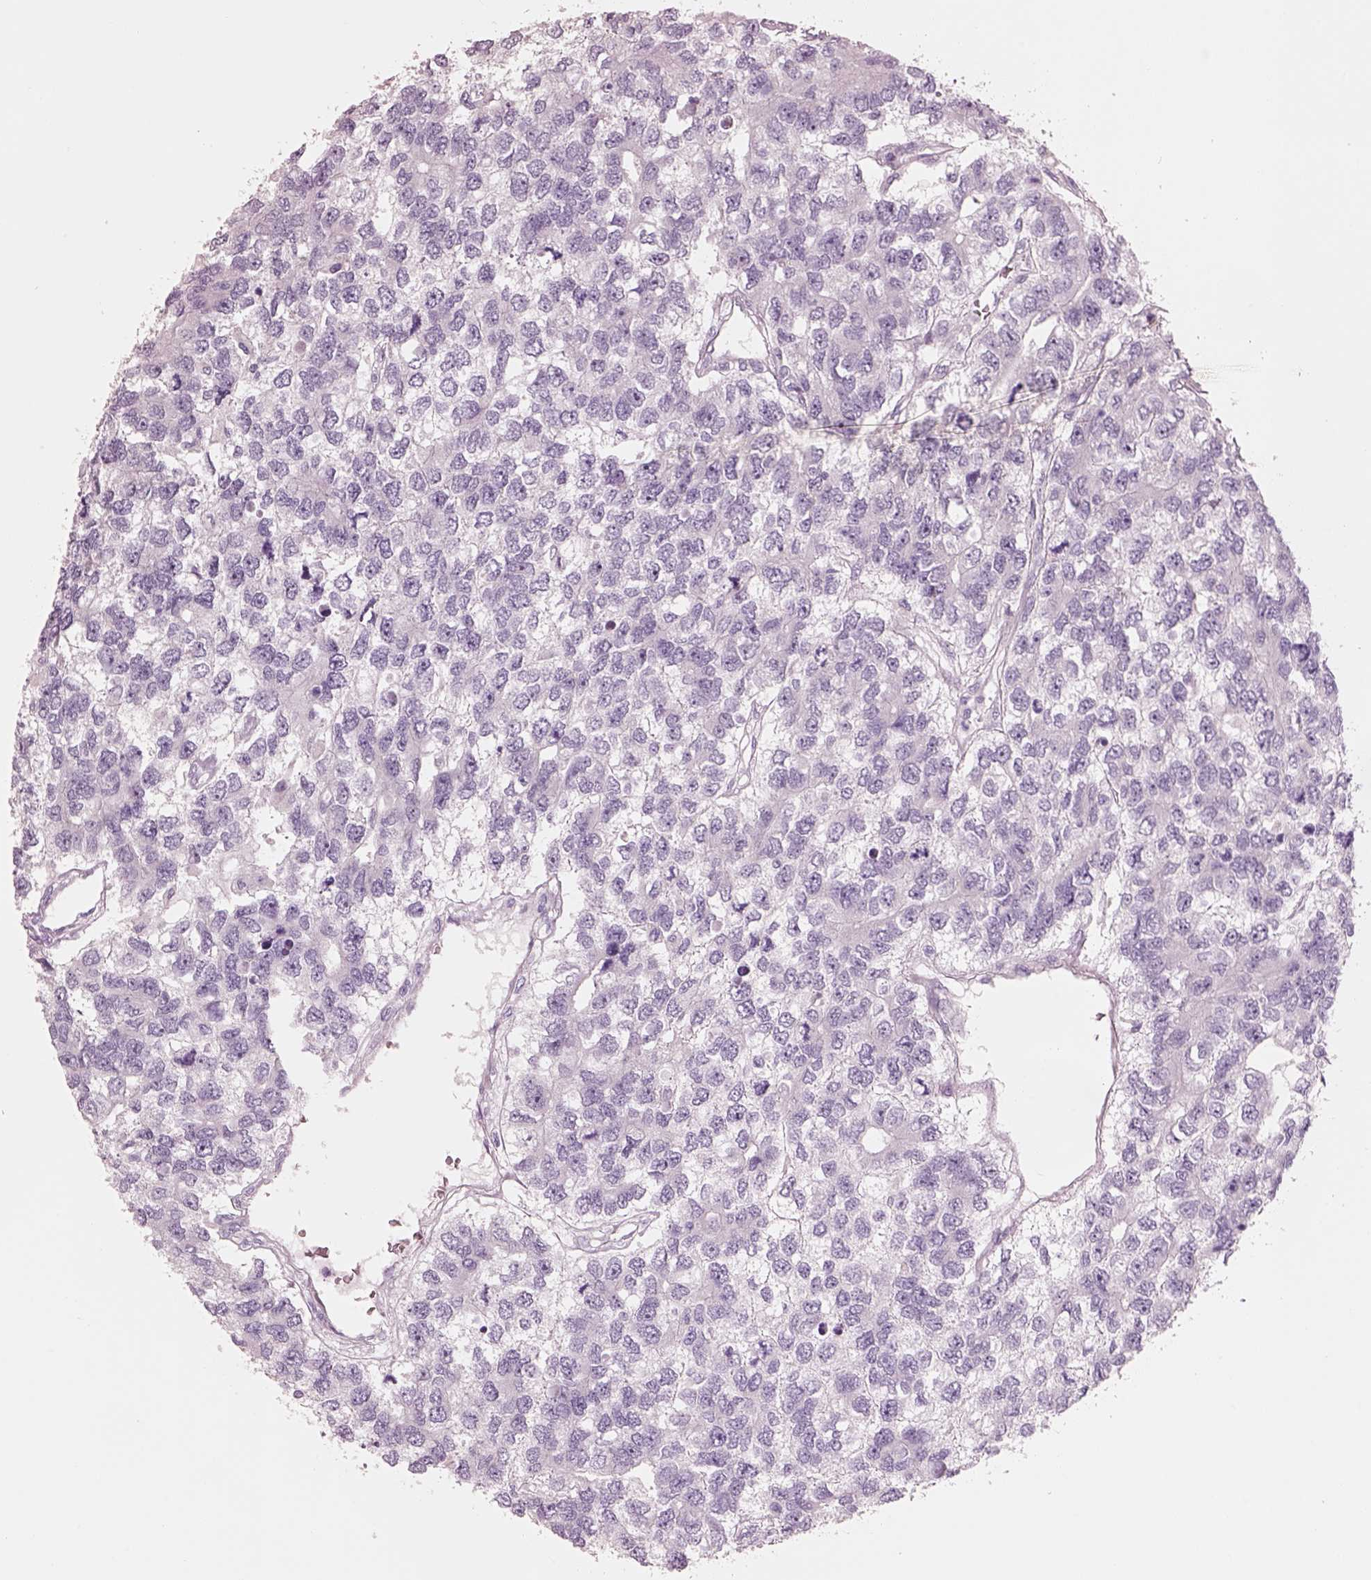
{"staining": {"intensity": "negative", "quantity": "none", "location": "none"}, "tissue": "testis cancer", "cell_type": "Tumor cells", "image_type": "cancer", "snomed": [{"axis": "morphology", "description": "Seminoma, NOS"}, {"axis": "topography", "description": "Testis"}], "caption": "Immunohistochemical staining of human seminoma (testis) demonstrates no significant positivity in tumor cells.", "gene": "PNOC", "patient": {"sex": "male", "age": 52}}